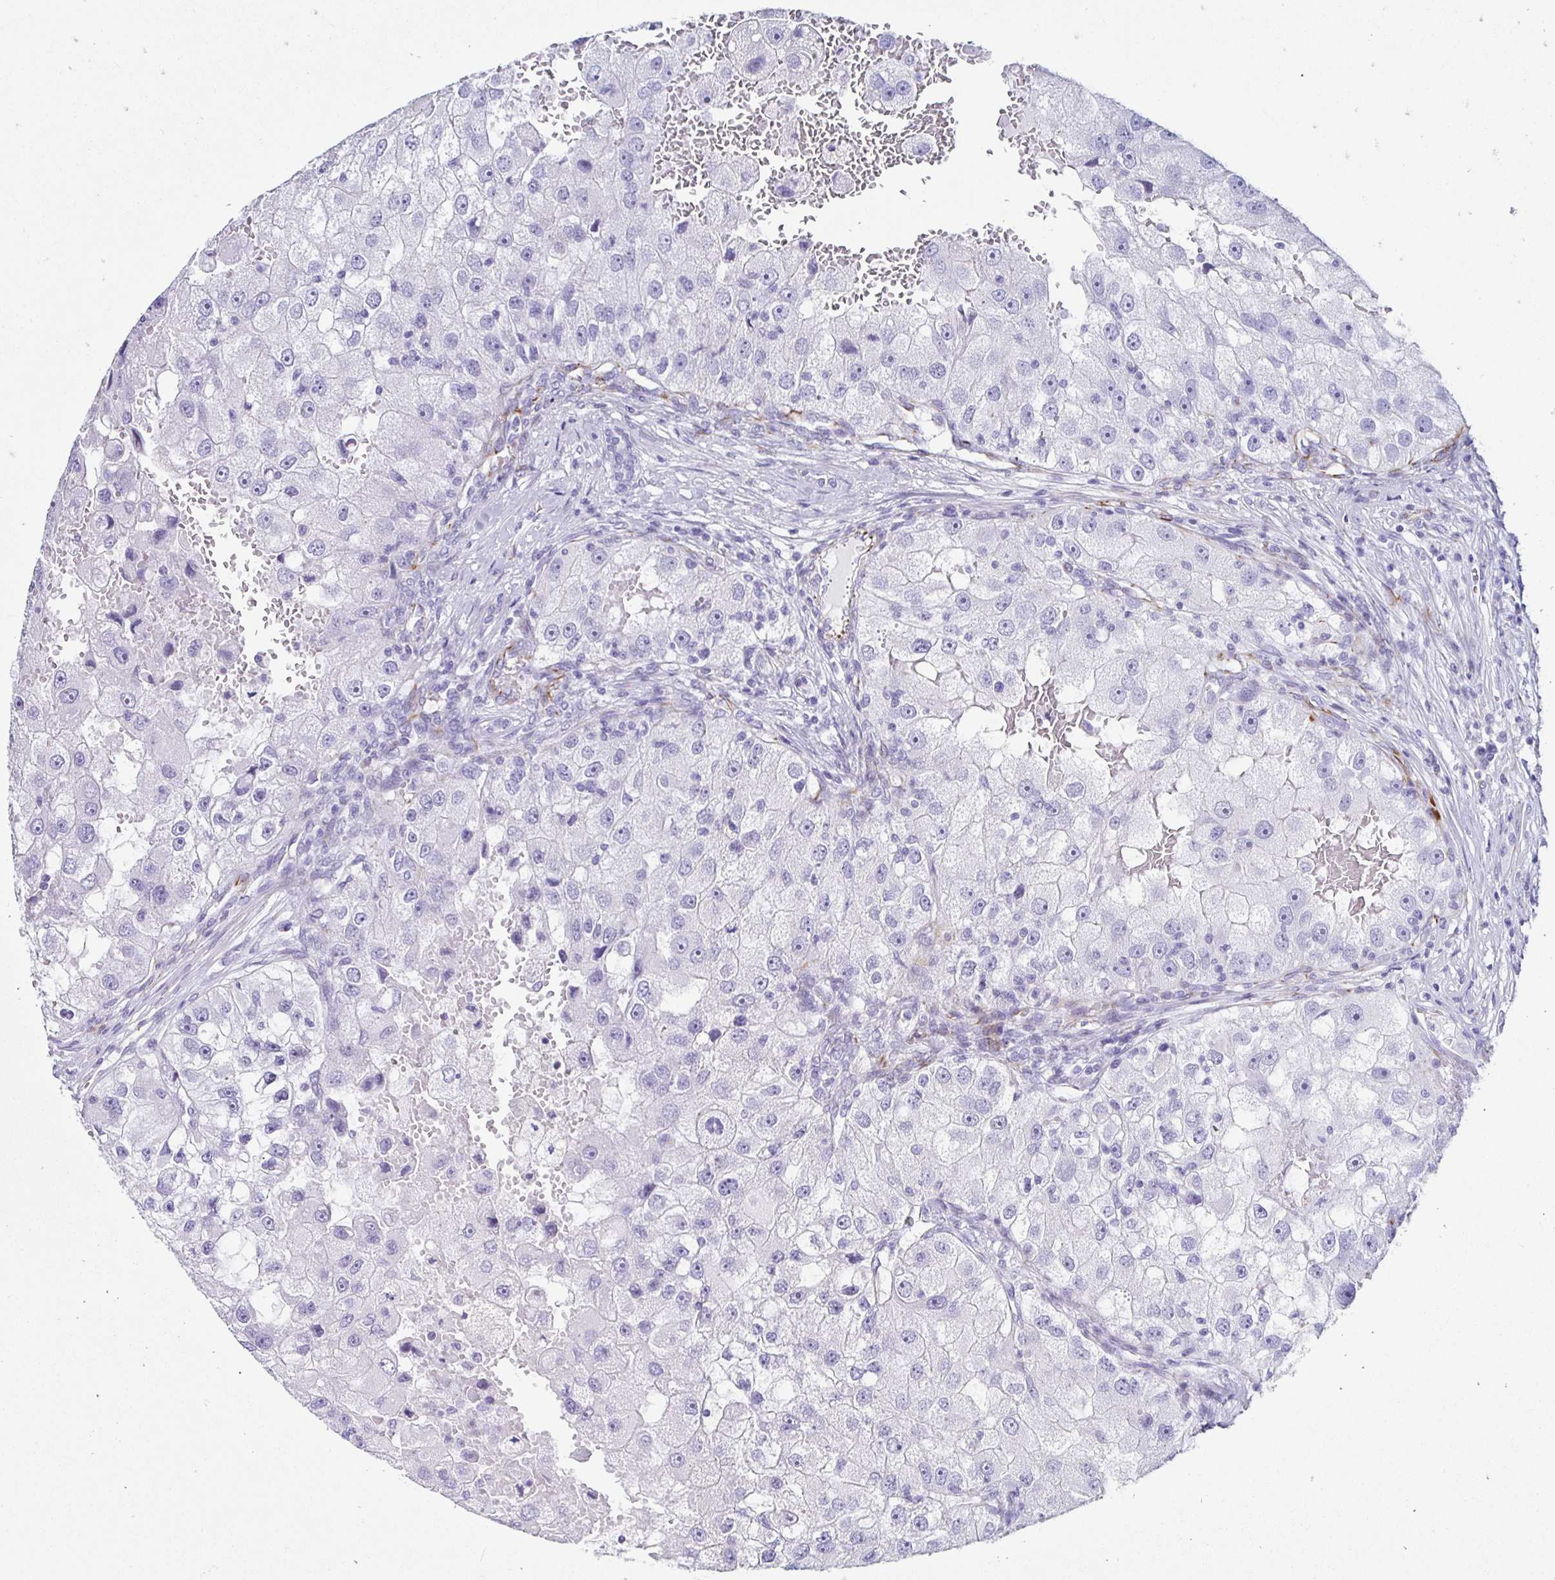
{"staining": {"intensity": "negative", "quantity": "none", "location": "none"}, "tissue": "renal cancer", "cell_type": "Tumor cells", "image_type": "cancer", "snomed": [{"axis": "morphology", "description": "Adenocarcinoma, NOS"}, {"axis": "topography", "description": "Kidney"}], "caption": "Immunohistochemistry (IHC) of renal cancer (adenocarcinoma) exhibits no positivity in tumor cells.", "gene": "TMEM54", "patient": {"sex": "male", "age": 63}}